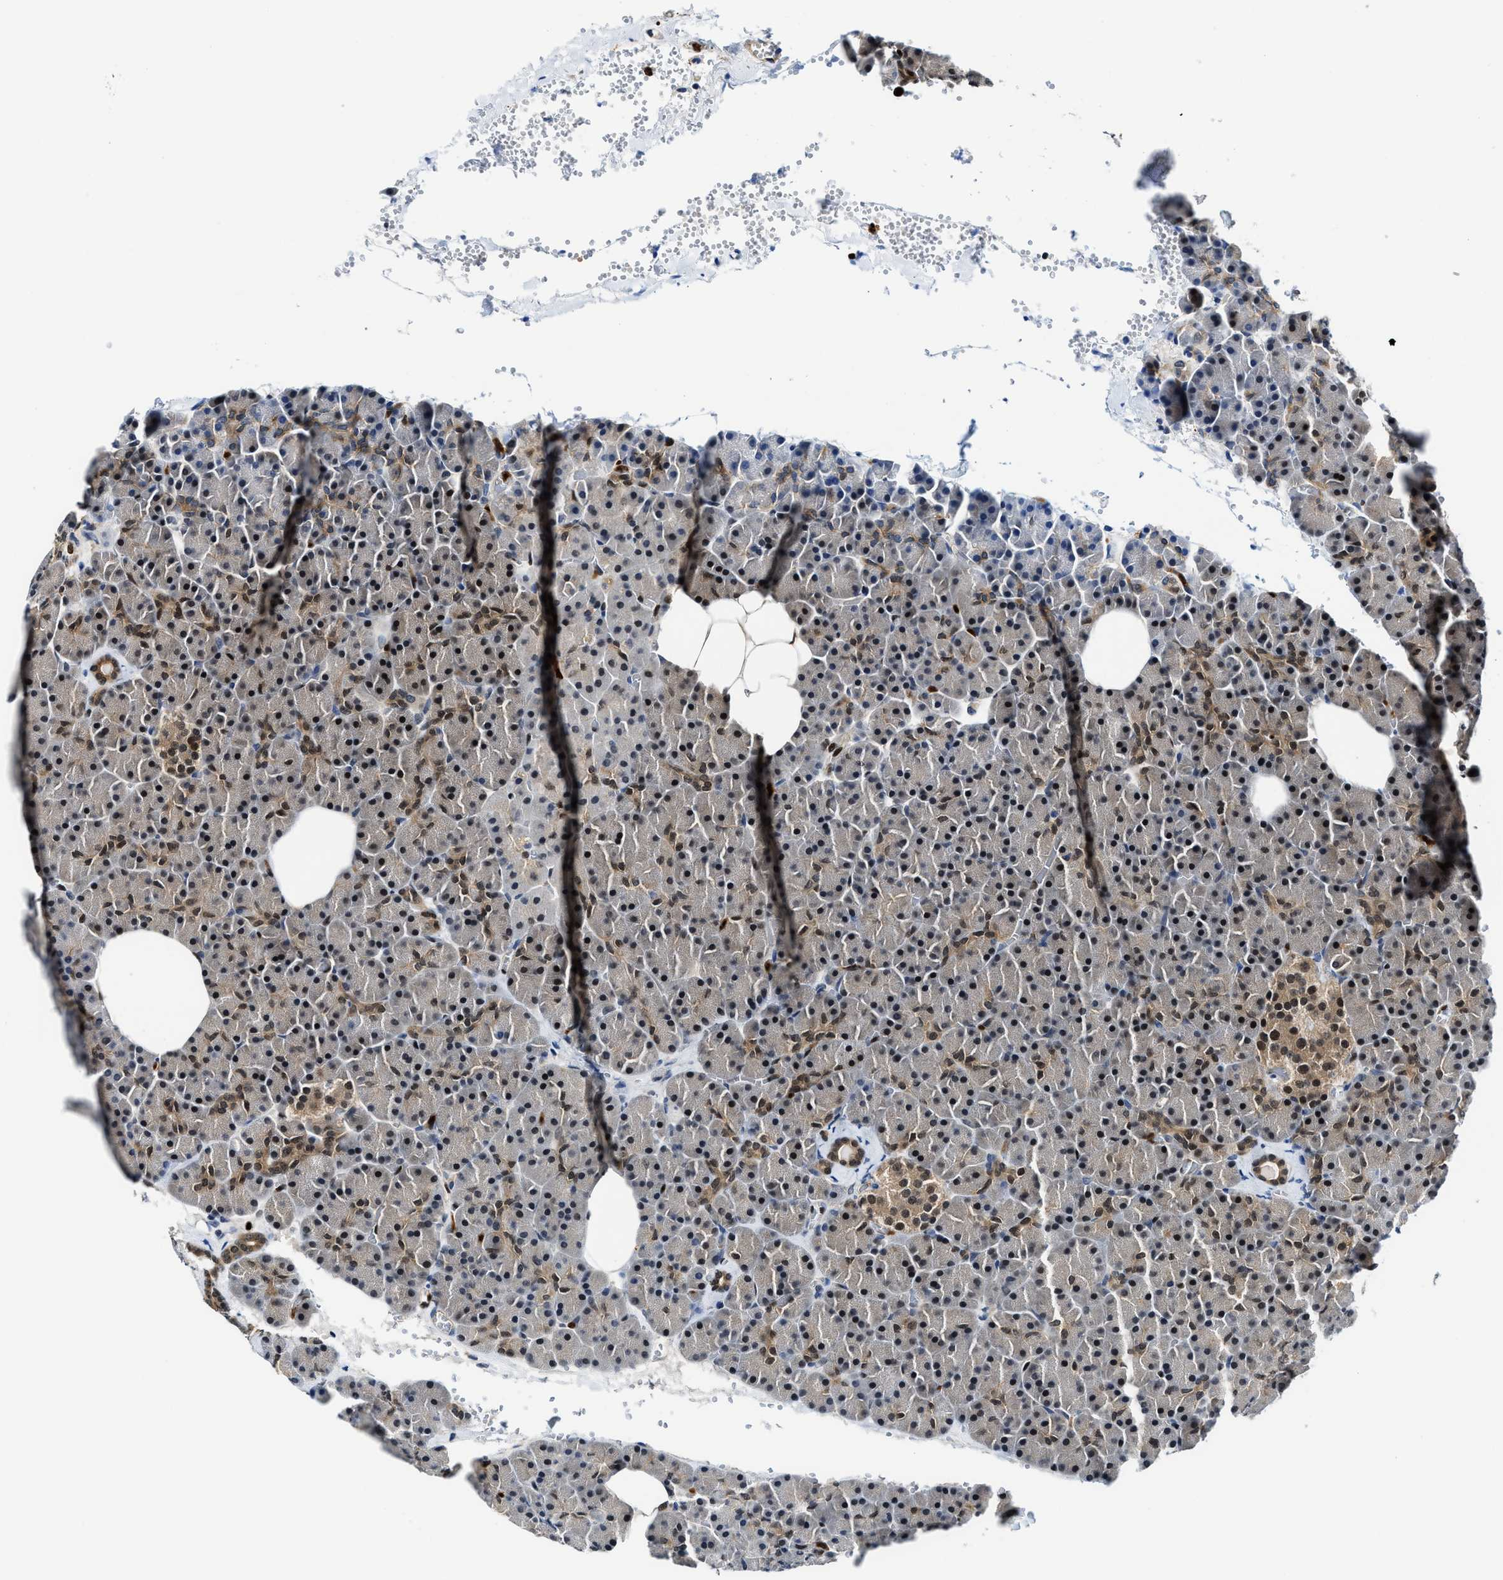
{"staining": {"intensity": "strong", "quantity": "25%-75%", "location": "nuclear"}, "tissue": "pancreas", "cell_type": "Exocrine glandular cells", "image_type": "normal", "snomed": [{"axis": "morphology", "description": "Normal tissue, NOS"}, {"axis": "topography", "description": "Pancreas"}], "caption": "An immunohistochemistry photomicrograph of unremarkable tissue is shown. Protein staining in brown highlights strong nuclear positivity in pancreas within exocrine glandular cells. Nuclei are stained in blue.", "gene": "LTA4H", "patient": {"sex": "female", "age": 35}}